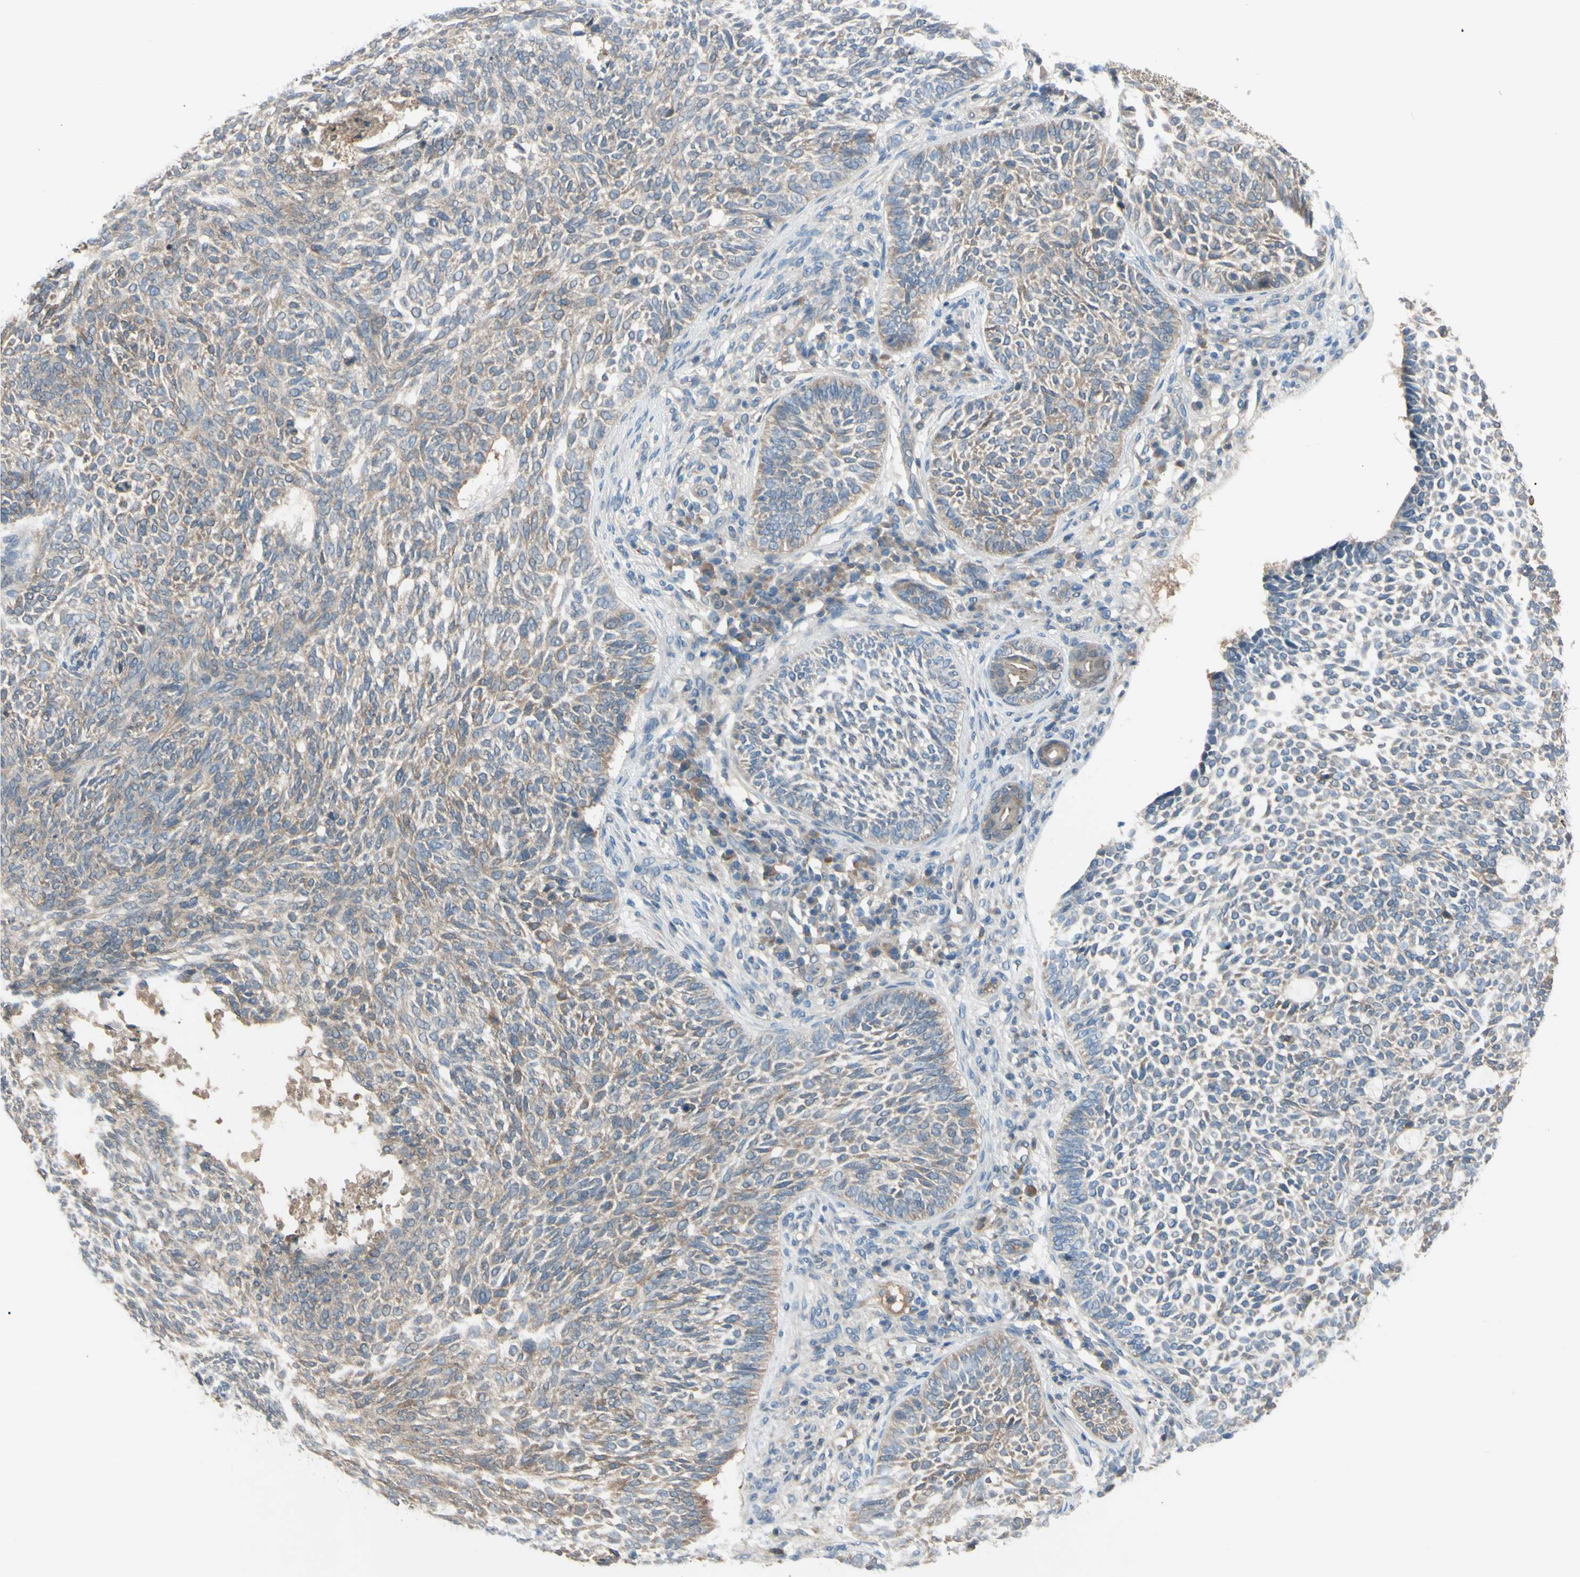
{"staining": {"intensity": "weak", "quantity": ">75%", "location": "cytoplasmic/membranous"}, "tissue": "skin cancer", "cell_type": "Tumor cells", "image_type": "cancer", "snomed": [{"axis": "morphology", "description": "Basal cell carcinoma"}, {"axis": "topography", "description": "Skin"}], "caption": "This micrograph demonstrates immunohistochemistry staining of skin cancer, with low weak cytoplasmic/membranous expression in approximately >75% of tumor cells.", "gene": "AFP", "patient": {"sex": "male", "age": 87}}